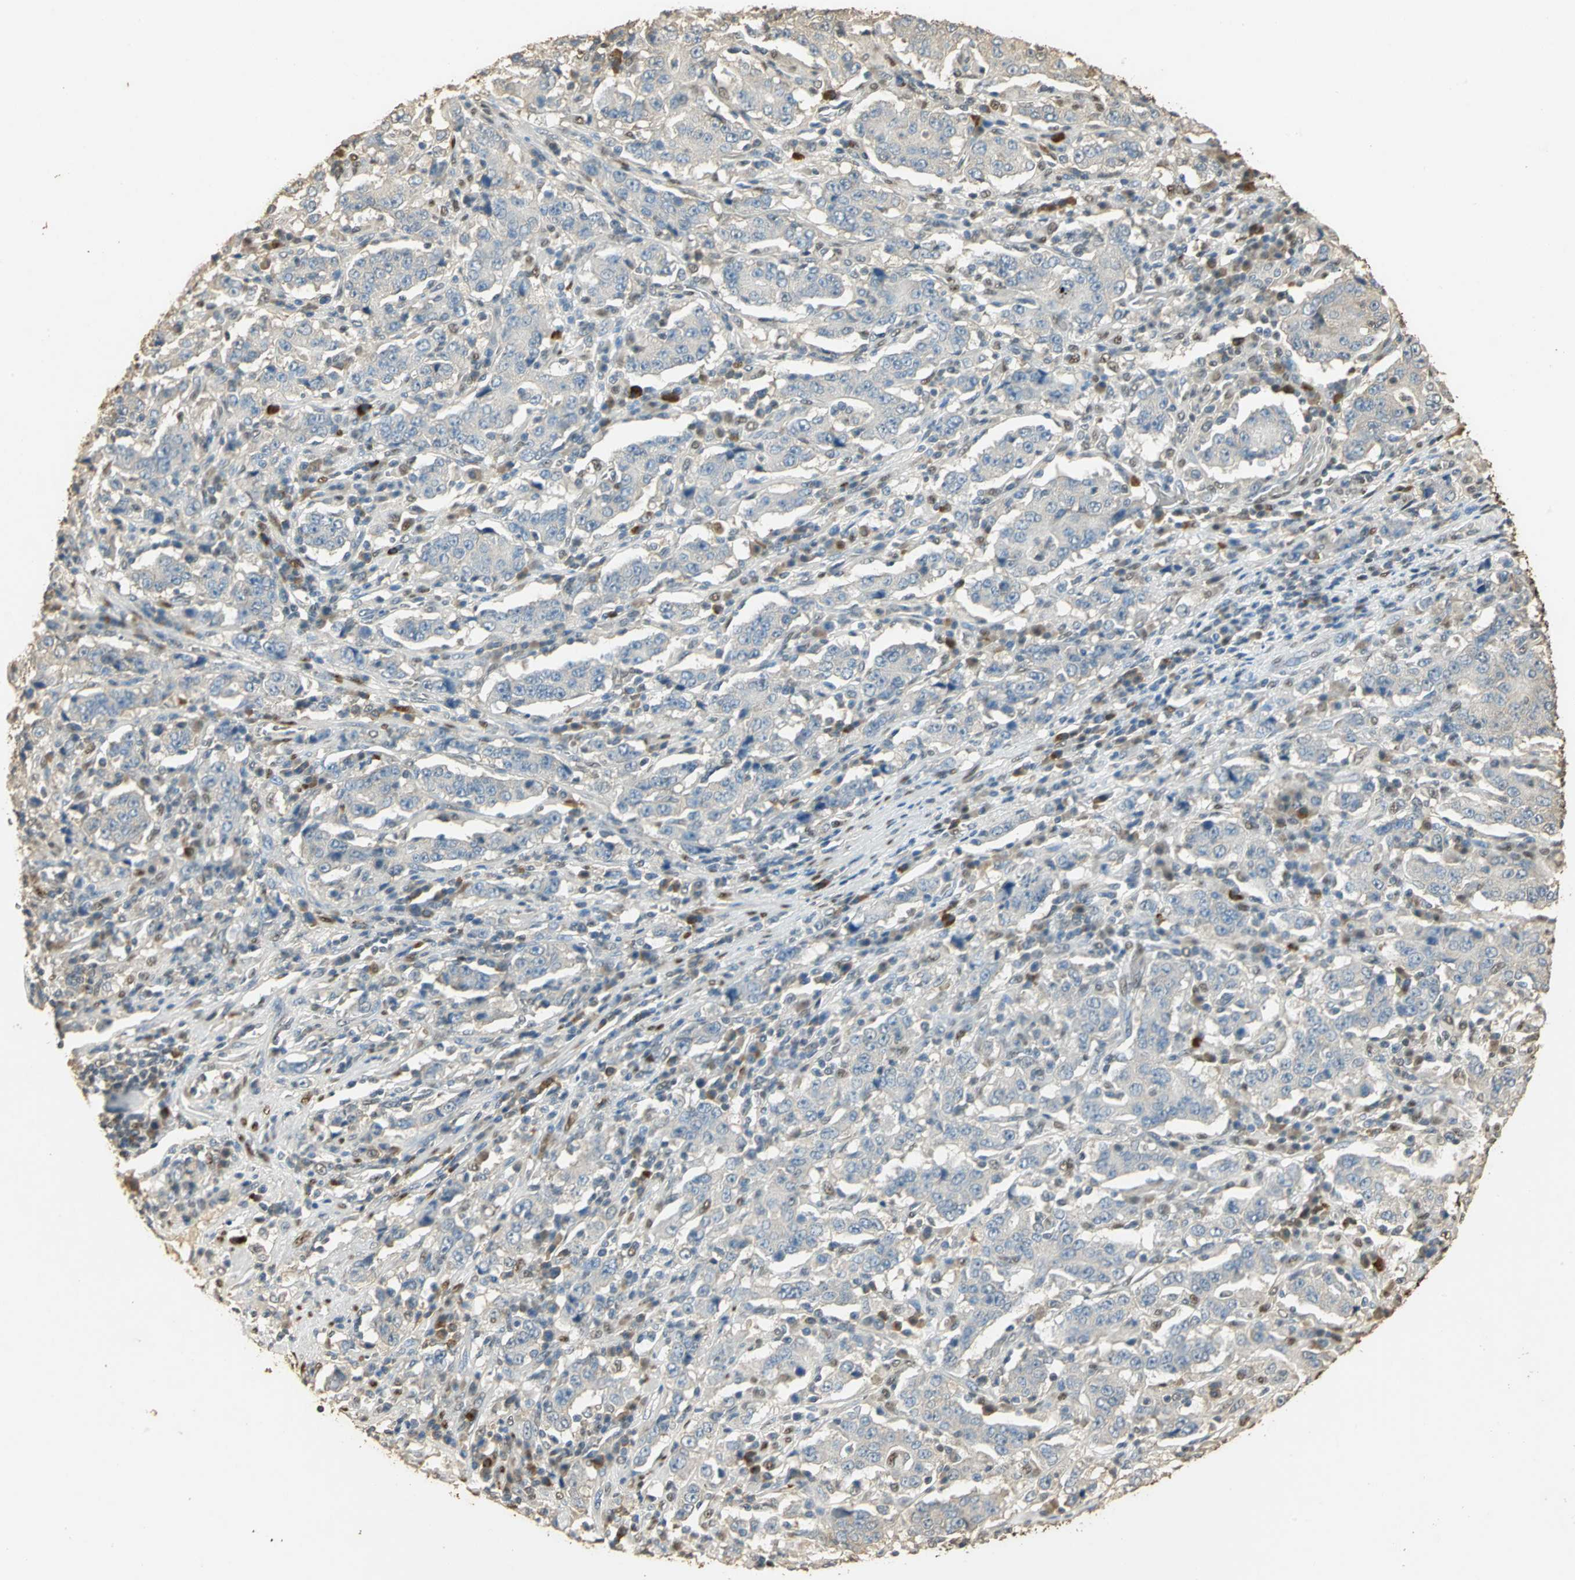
{"staining": {"intensity": "negative", "quantity": "none", "location": "none"}, "tissue": "stomach cancer", "cell_type": "Tumor cells", "image_type": "cancer", "snomed": [{"axis": "morphology", "description": "Normal tissue, NOS"}, {"axis": "morphology", "description": "Adenocarcinoma, NOS"}, {"axis": "topography", "description": "Stomach, upper"}, {"axis": "topography", "description": "Stomach"}], "caption": "A micrograph of adenocarcinoma (stomach) stained for a protein displays no brown staining in tumor cells.", "gene": "GAPDH", "patient": {"sex": "male", "age": 59}}